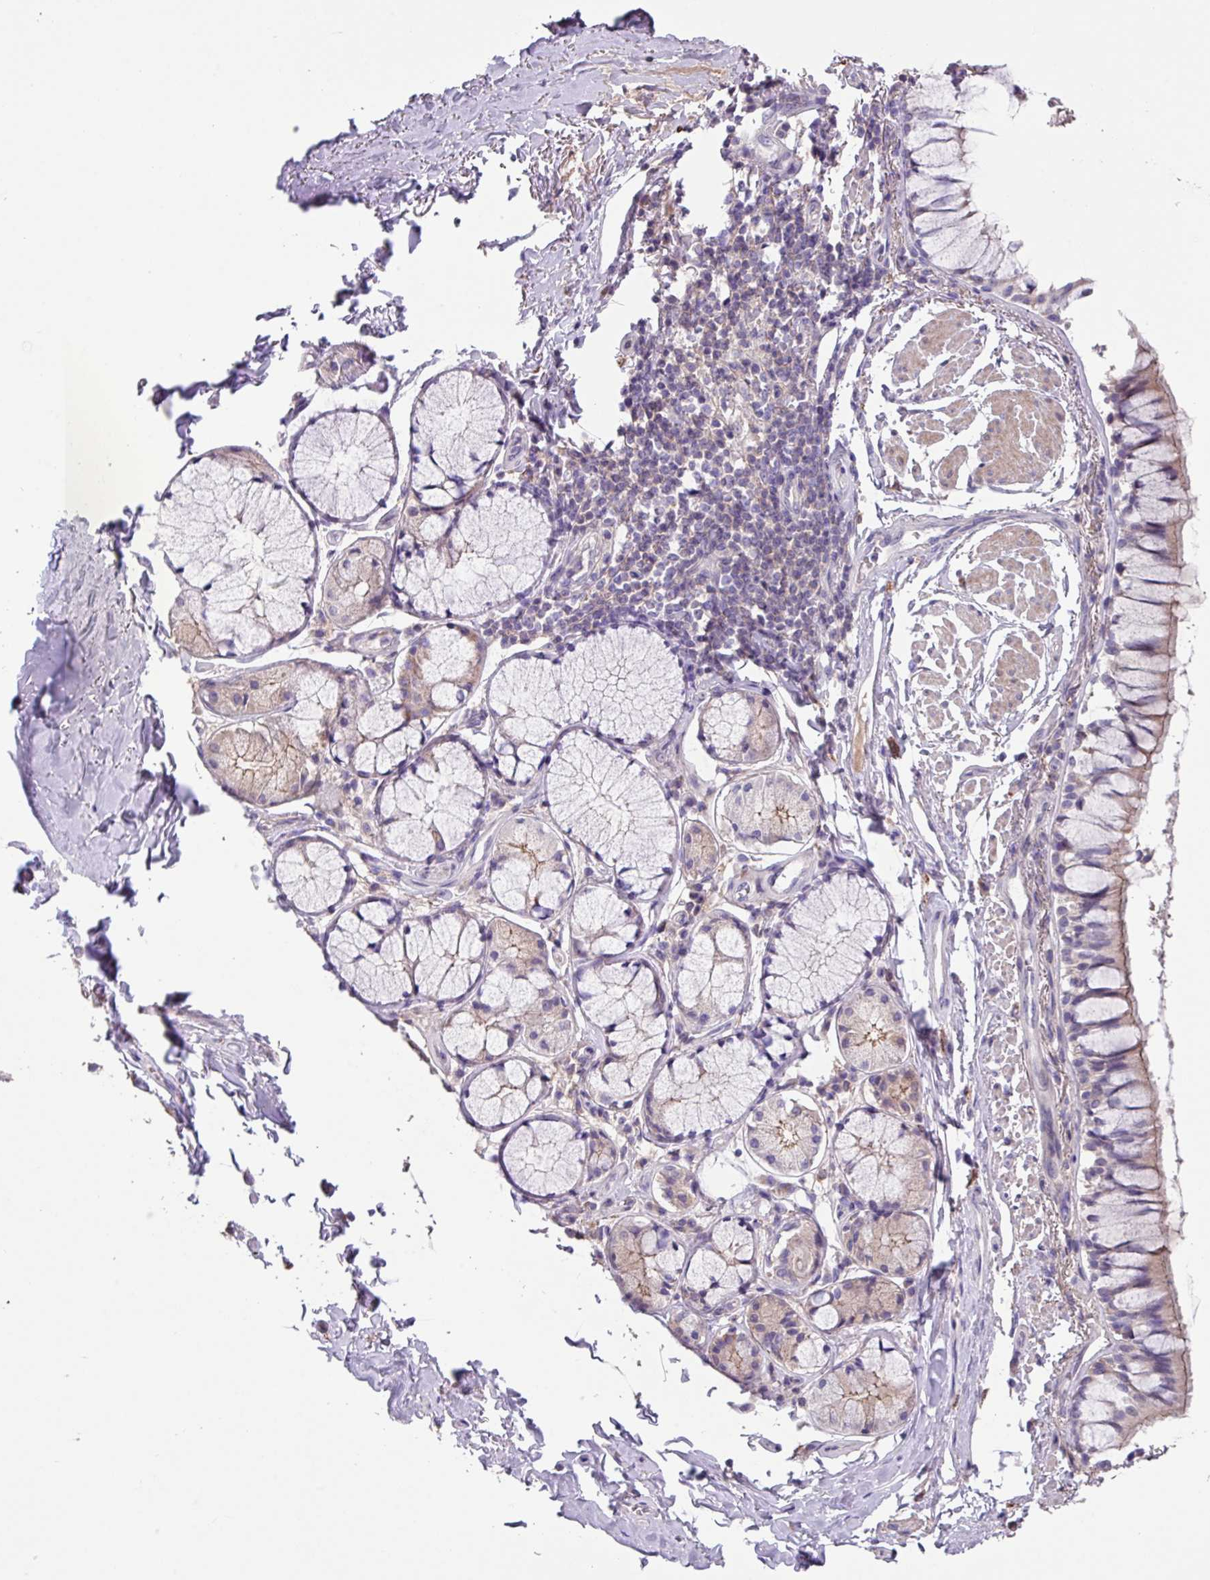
{"staining": {"intensity": "moderate", "quantity": "<25%", "location": "cytoplasmic/membranous"}, "tissue": "bronchus", "cell_type": "Respiratory epithelial cells", "image_type": "normal", "snomed": [{"axis": "morphology", "description": "Normal tissue, NOS"}, {"axis": "topography", "description": "Bronchus"}], "caption": "An immunohistochemistry photomicrograph of normal tissue is shown. Protein staining in brown shows moderate cytoplasmic/membranous positivity in bronchus within respiratory epithelial cells. The staining is performed using DAB (3,3'-diaminobenzidine) brown chromogen to label protein expression. The nuclei are counter-stained blue using hematoxylin.", "gene": "IQCJ", "patient": {"sex": "male", "age": 70}}